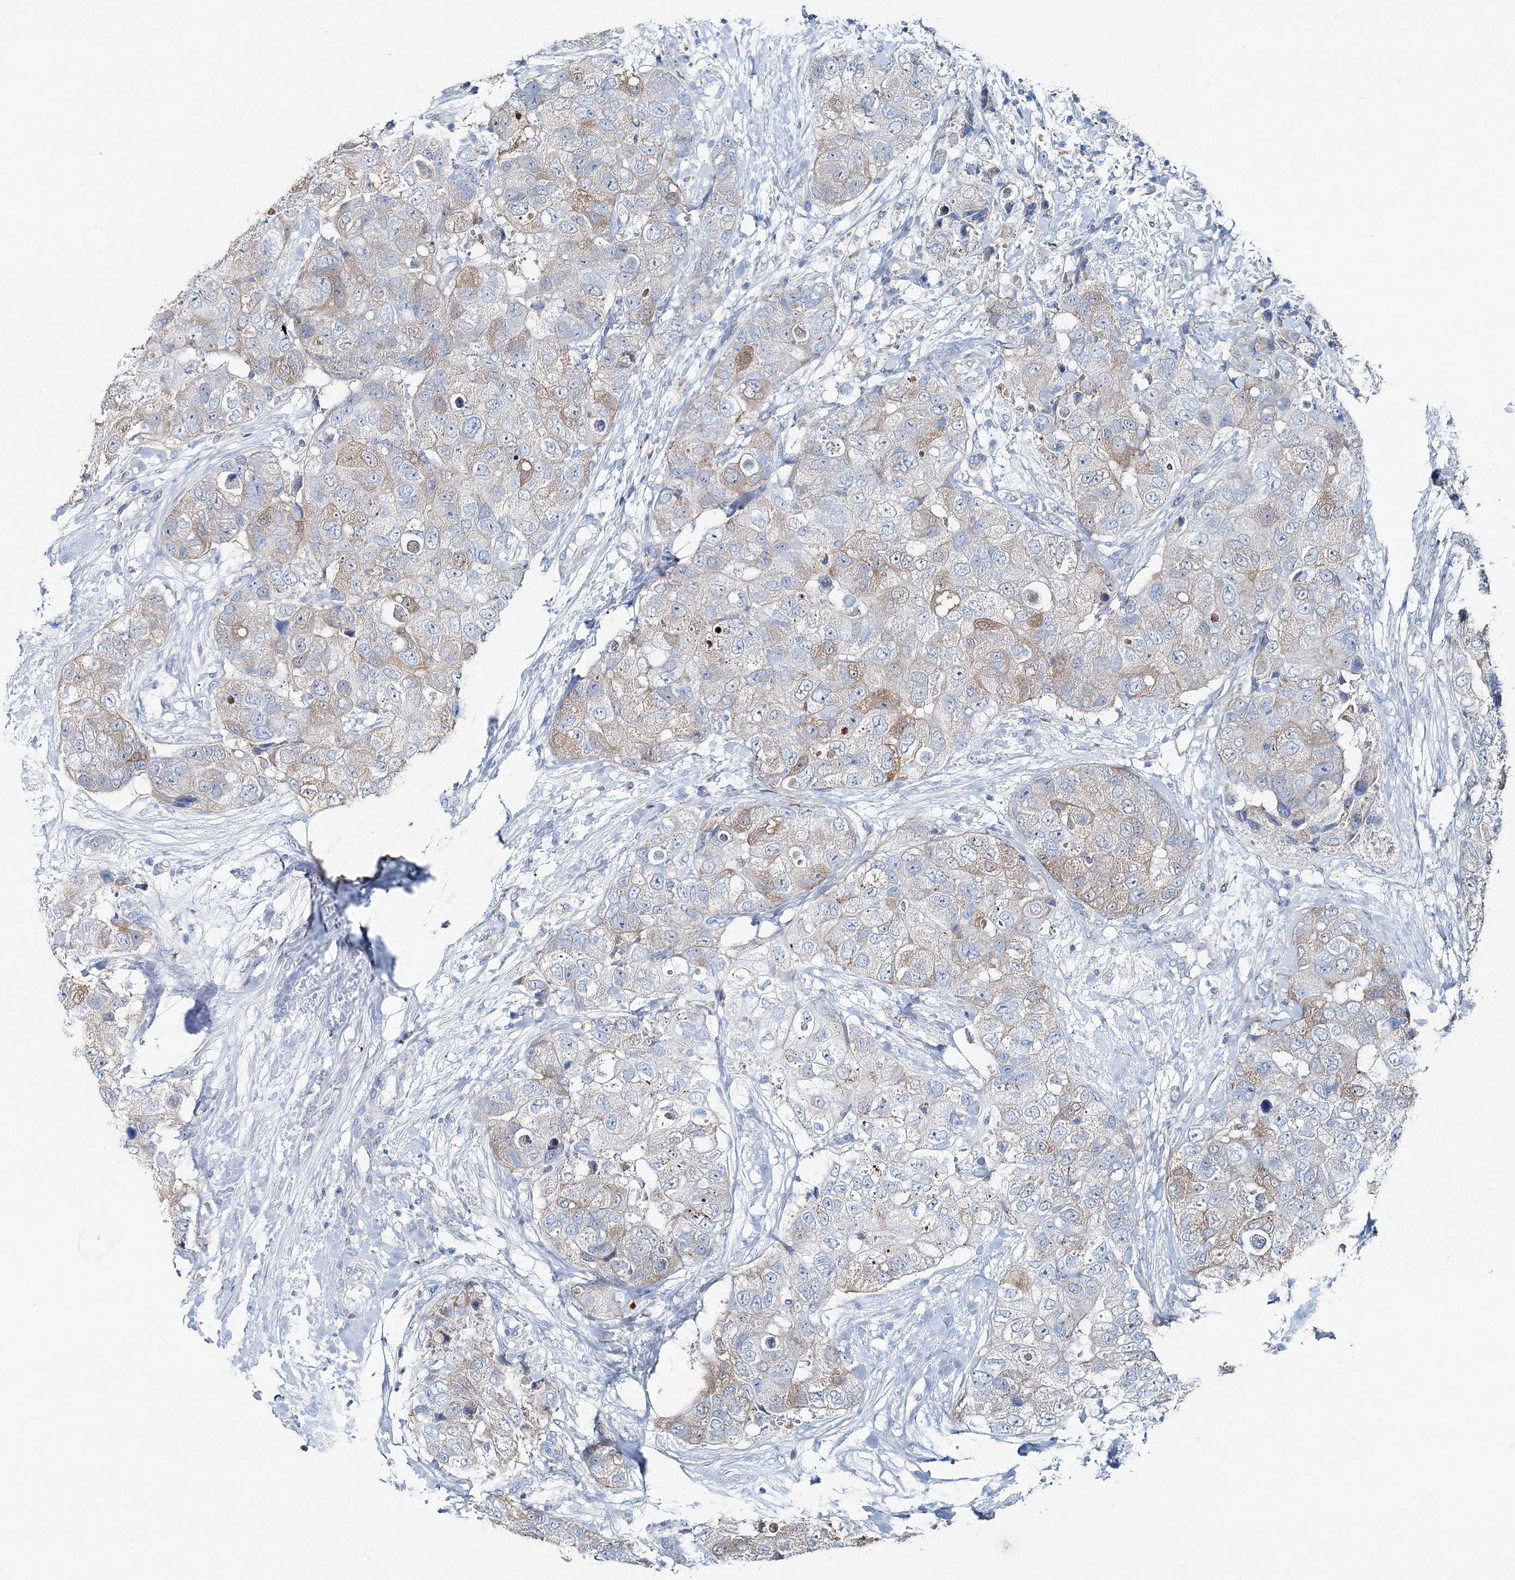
{"staining": {"intensity": "weak", "quantity": "<25%", "location": "cytoplasmic/membranous"}, "tissue": "breast cancer", "cell_type": "Tumor cells", "image_type": "cancer", "snomed": [{"axis": "morphology", "description": "Duct carcinoma"}, {"axis": "topography", "description": "Breast"}], "caption": "High magnification brightfield microscopy of breast cancer (infiltrating ductal carcinoma) stained with DAB (3,3'-diaminobenzidine) (brown) and counterstained with hematoxylin (blue): tumor cells show no significant staining.", "gene": "GABARAPL2", "patient": {"sex": "female", "age": 62}}